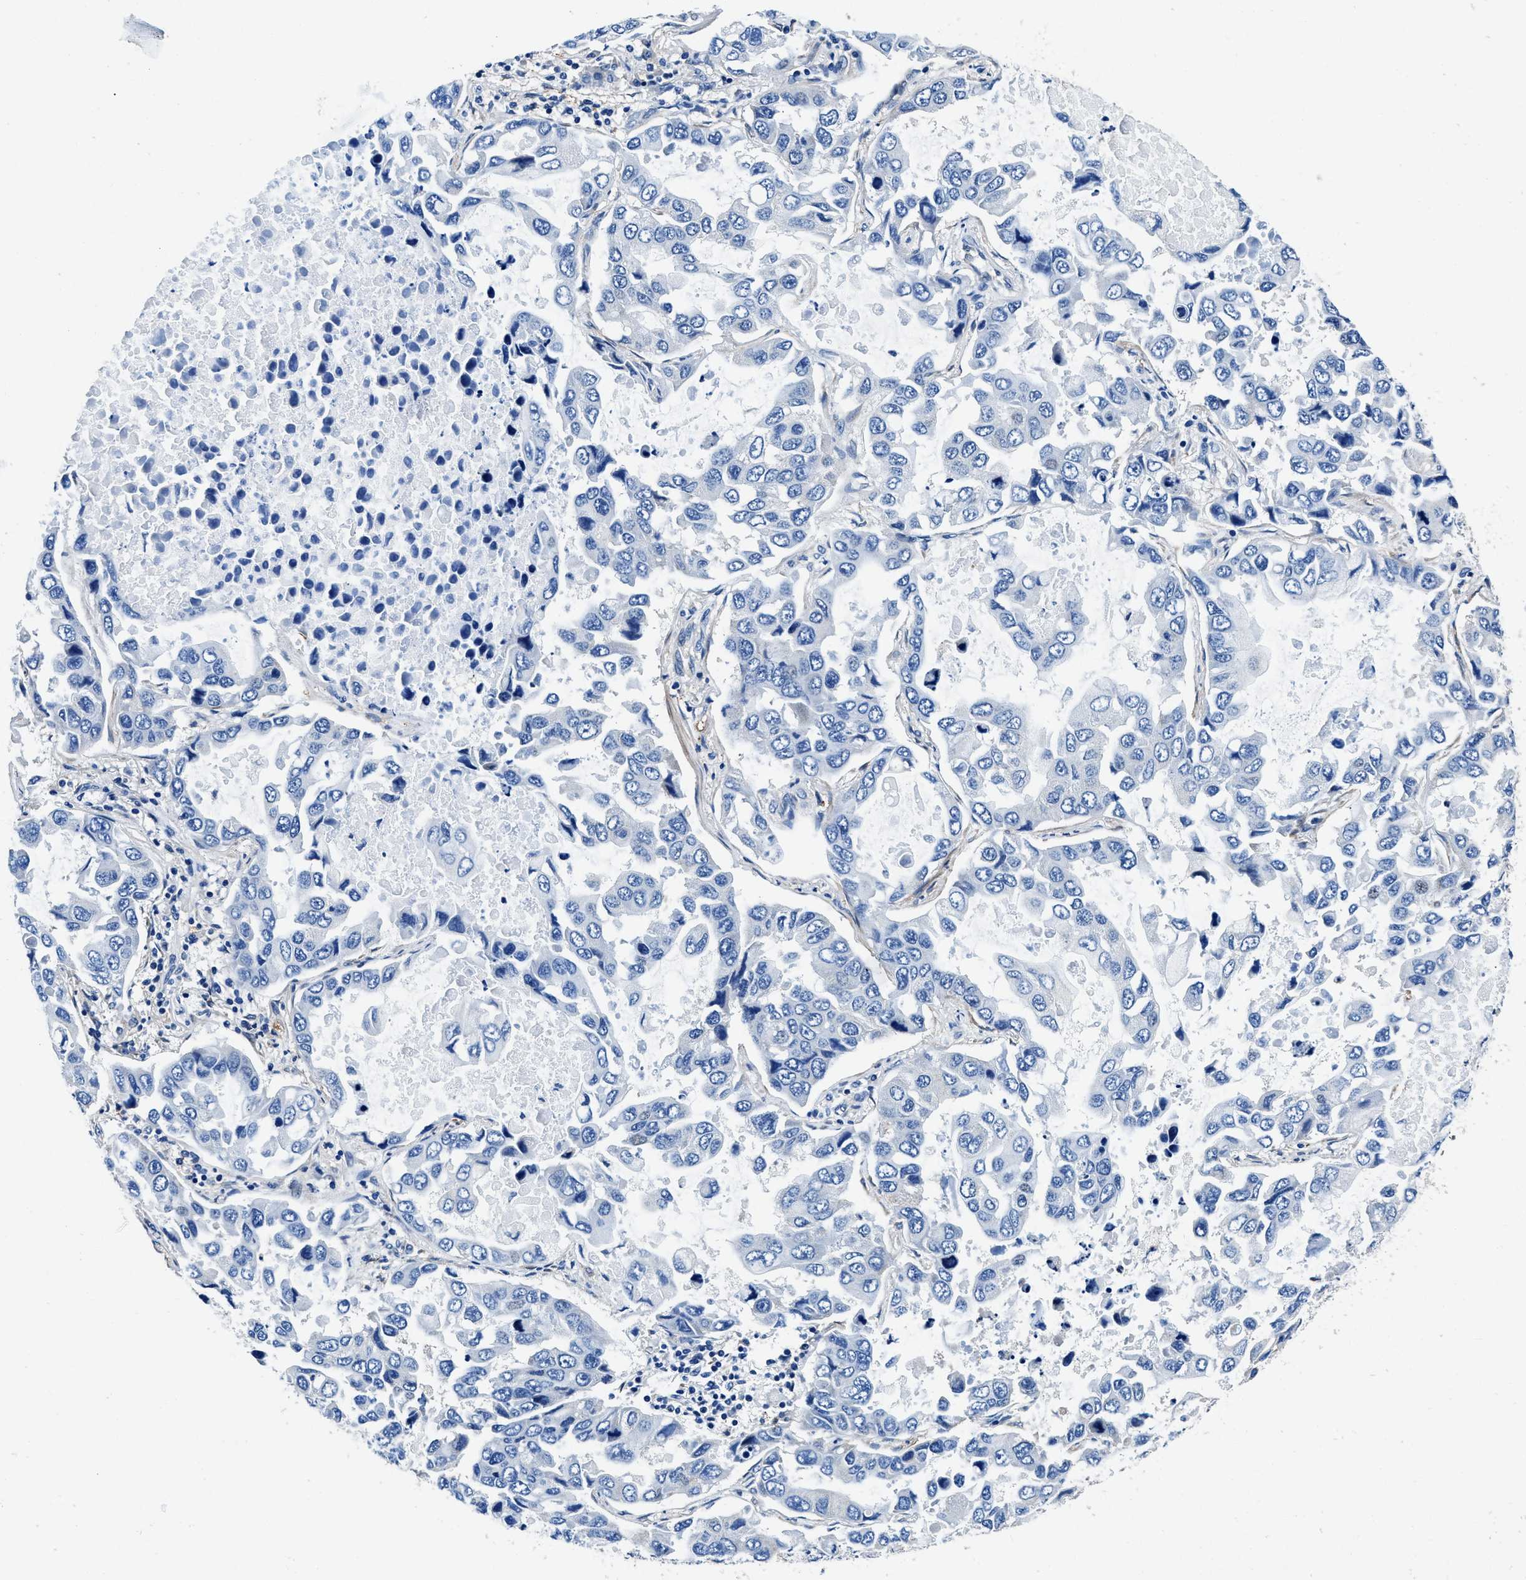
{"staining": {"intensity": "negative", "quantity": "none", "location": "none"}, "tissue": "lung cancer", "cell_type": "Tumor cells", "image_type": "cancer", "snomed": [{"axis": "morphology", "description": "Adenocarcinoma, NOS"}, {"axis": "topography", "description": "Lung"}], "caption": "Immunohistochemical staining of human lung cancer displays no significant positivity in tumor cells.", "gene": "NEU1", "patient": {"sex": "male", "age": 64}}